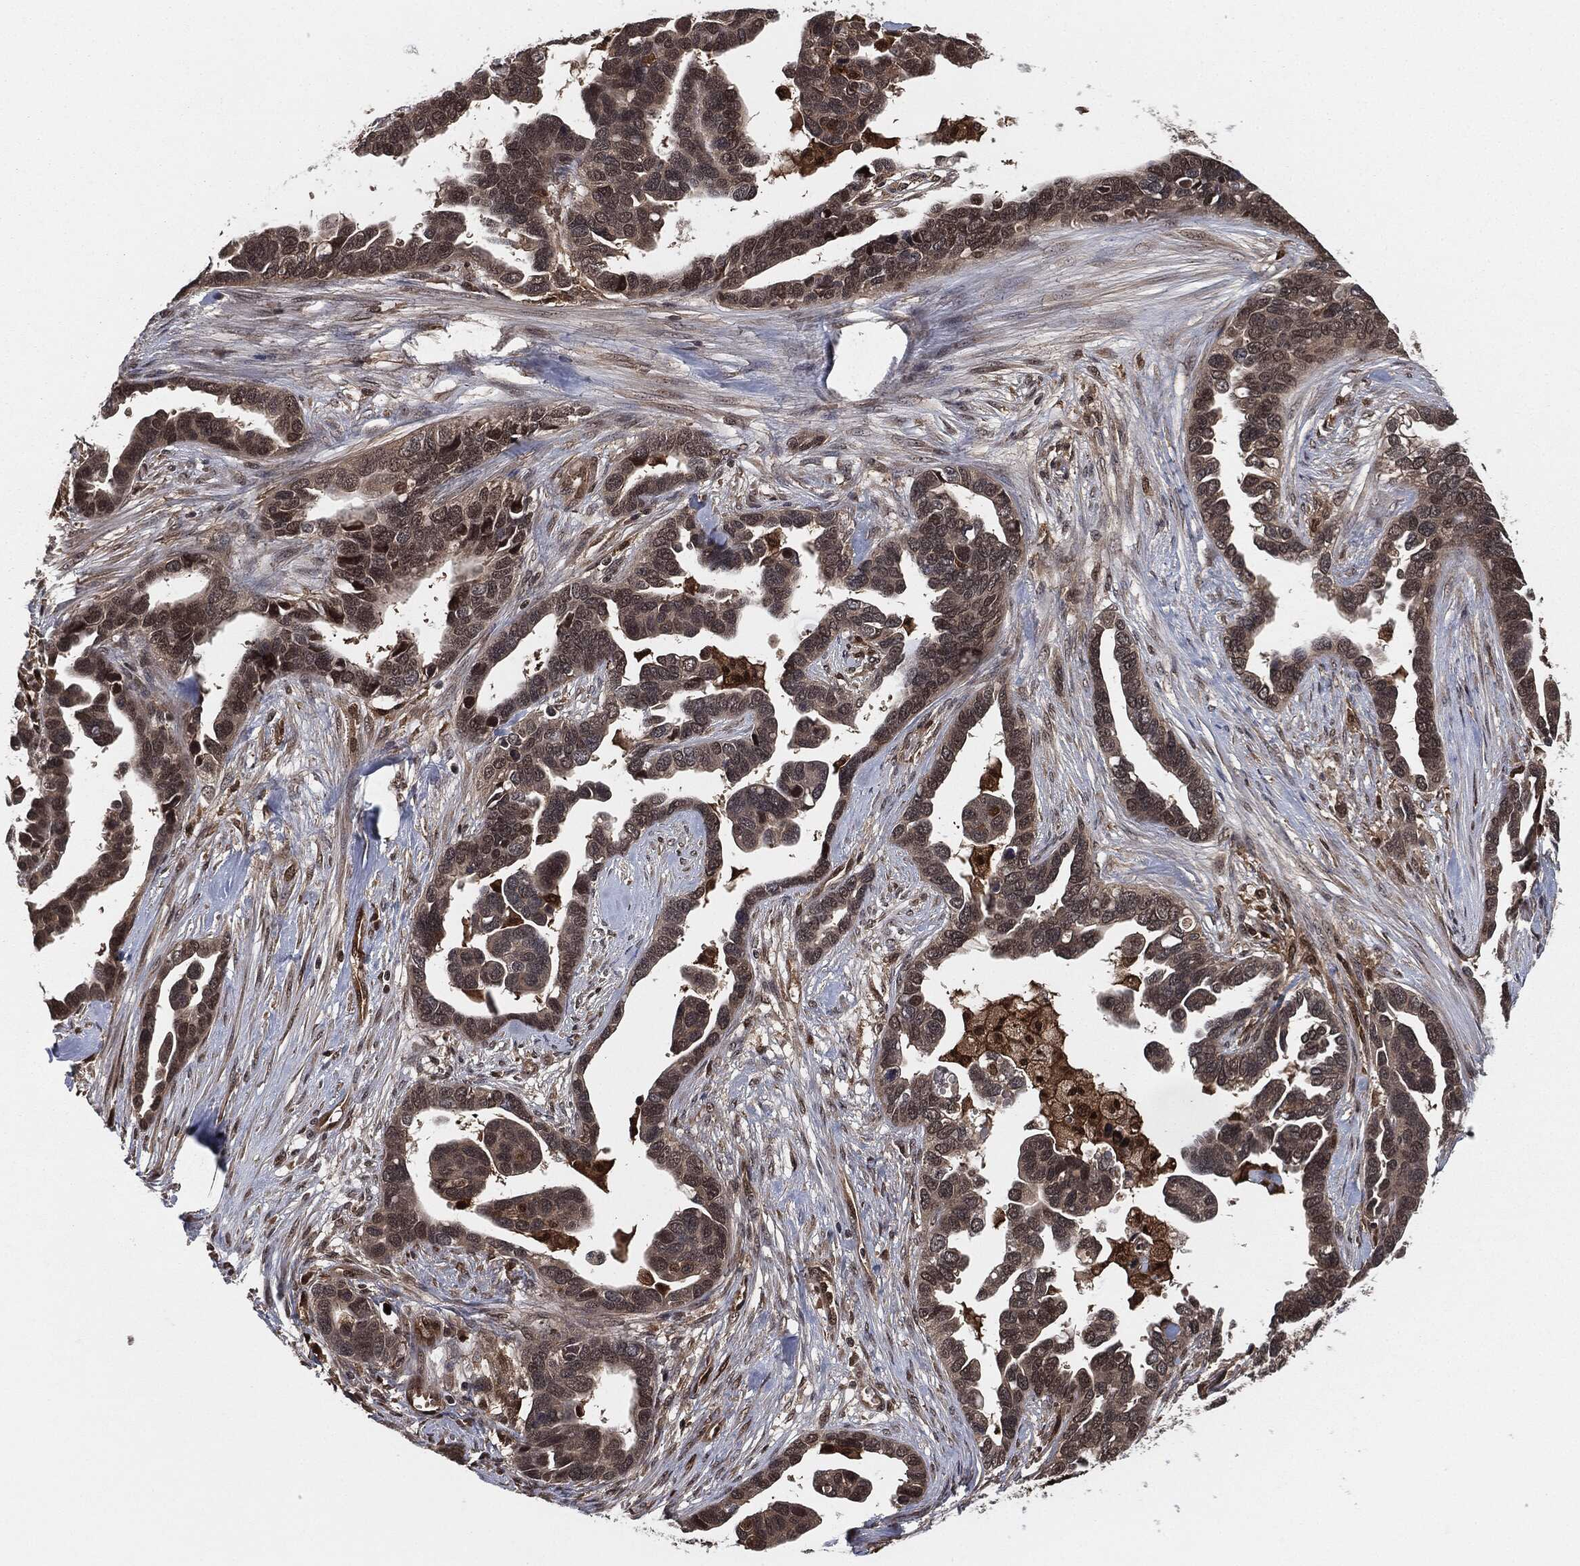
{"staining": {"intensity": "negative", "quantity": "none", "location": "none"}, "tissue": "ovarian cancer", "cell_type": "Tumor cells", "image_type": "cancer", "snomed": [{"axis": "morphology", "description": "Cystadenocarcinoma, serous, NOS"}, {"axis": "topography", "description": "Ovary"}], "caption": "The micrograph reveals no significant staining in tumor cells of ovarian serous cystadenocarcinoma.", "gene": "CAPRIN2", "patient": {"sex": "female", "age": 54}}